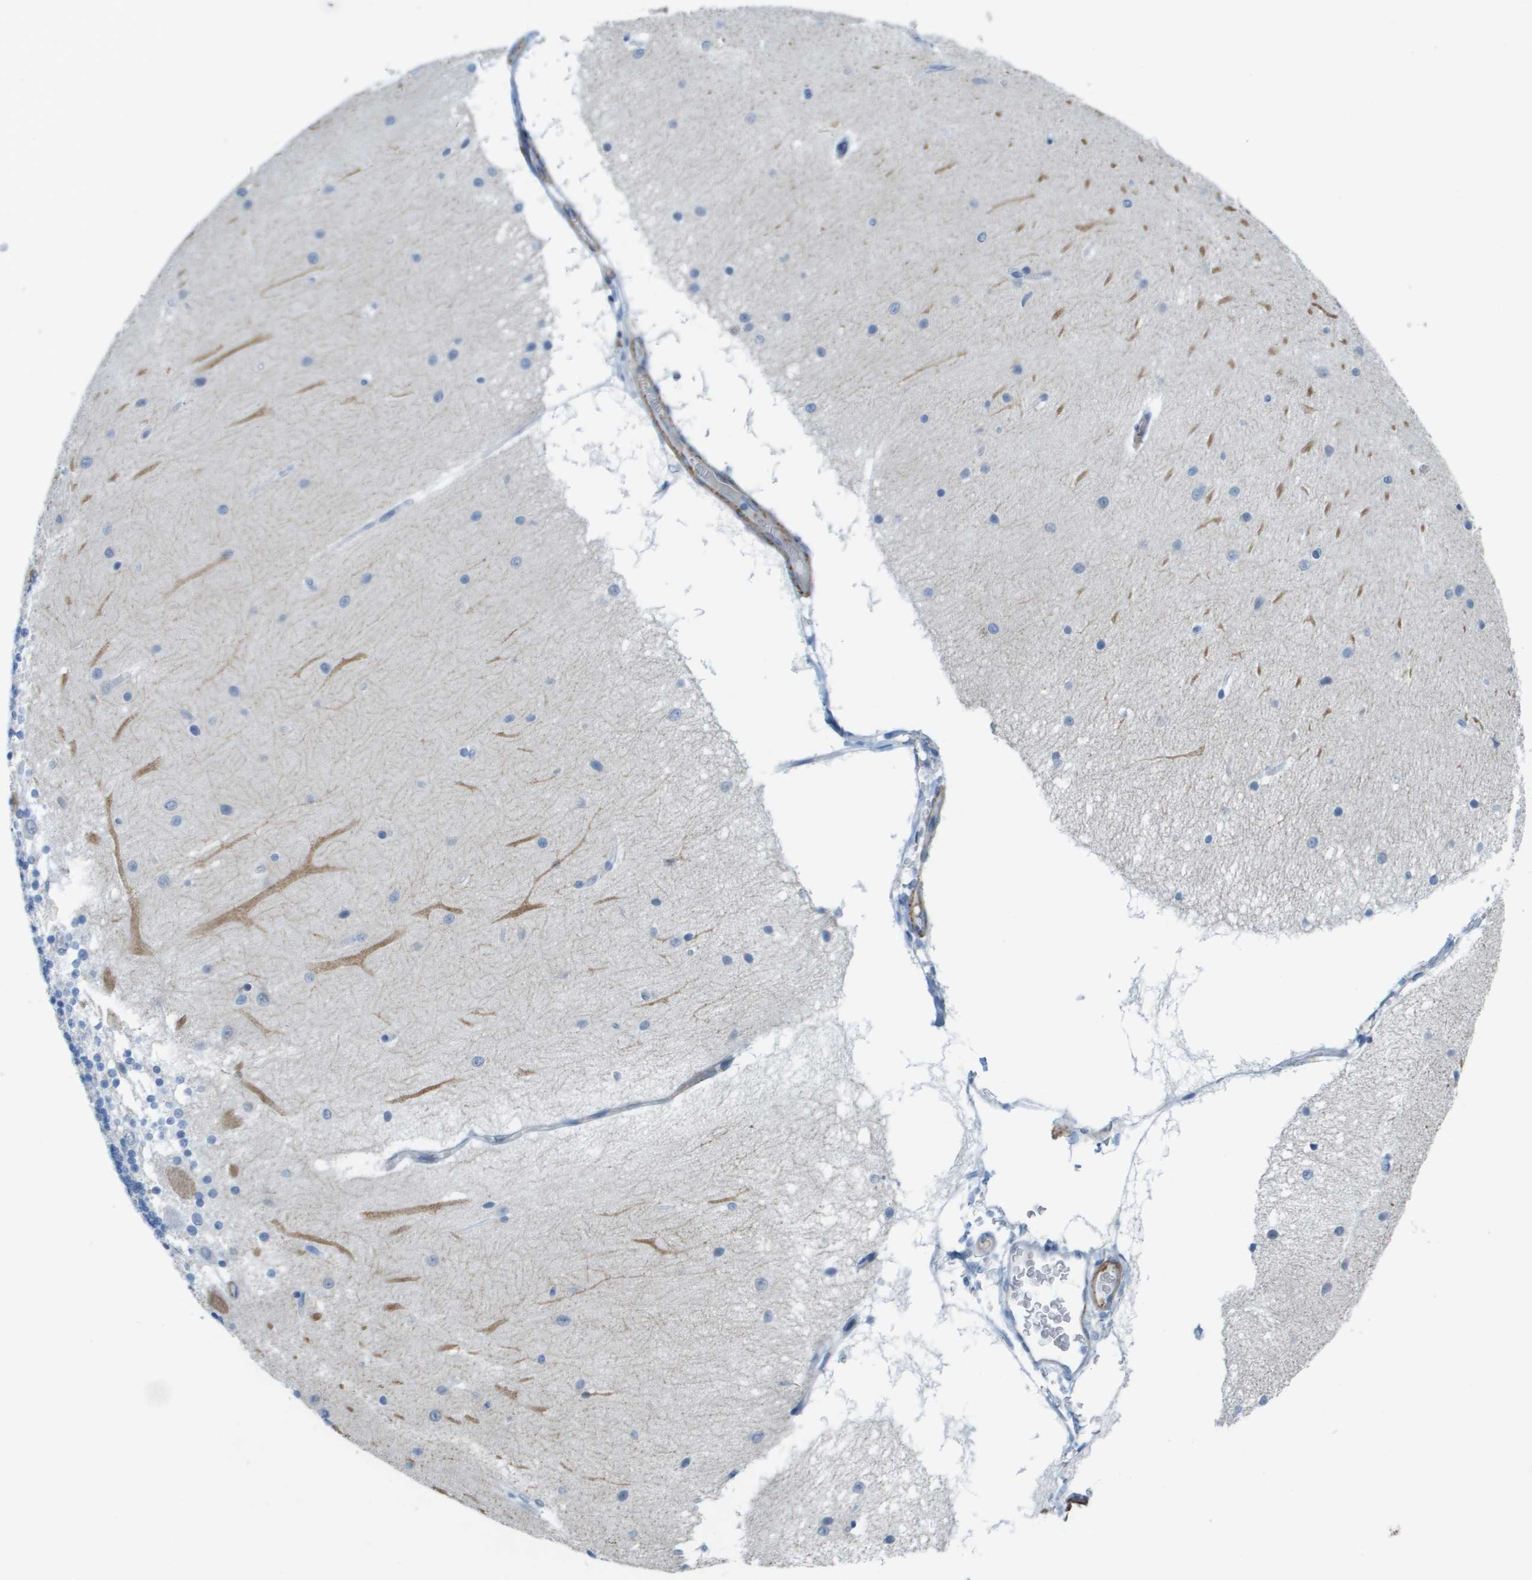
{"staining": {"intensity": "negative", "quantity": "none", "location": "none"}, "tissue": "cerebellum", "cell_type": "Cells in granular layer", "image_type": "normal", "snomed": [{"axis": "morphology", "description": "Normal tissue, NOS"}, {"axis": "topography", "description": "Cerebellum"}], "caption": "Immunohistochemistry (IHC) of benign cerebellum reveals no positivity in cells in granular layer.", "gene": "ZBTB43", "patient": {"sex": "female", "age": 54}}